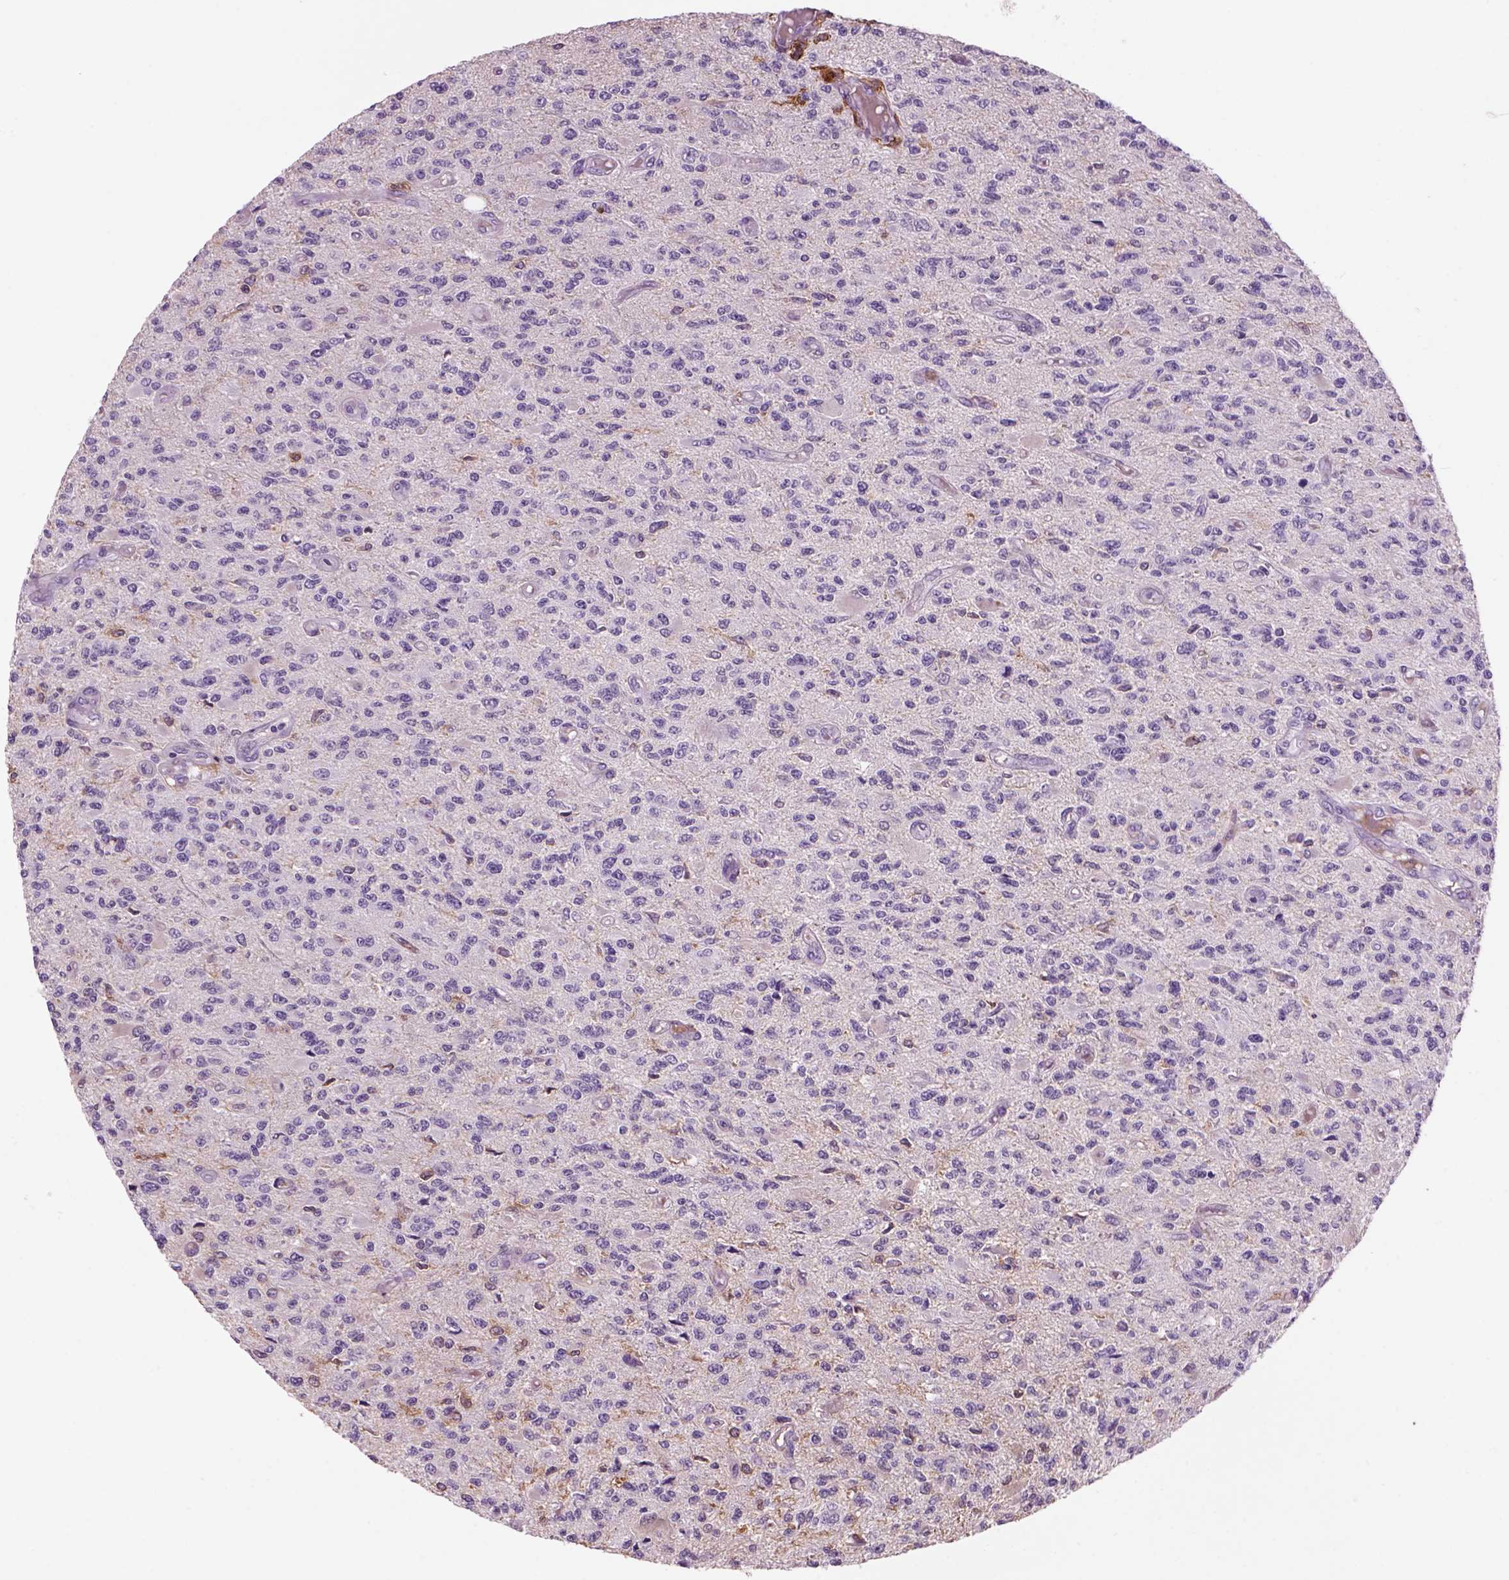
{"staining": {"intensity": "negative", "quantity": "none", "location": "none"}, "tissue": "glioma", "cell_type": "Tumor cells", "image_type": "cancer", "snomed": [{"axis": "morphology", "description": "Glioma, malignant, High grade"}, {"axis": "topography", "description": "Brain"}], "caption": "DAB (3,3'-diaminobenzidine) immunohistochemical staining of human glioma demonstrates no significant expression in tumor cells.", "gene": "CD14", "patient": {"sex": "female", "age": 63}}